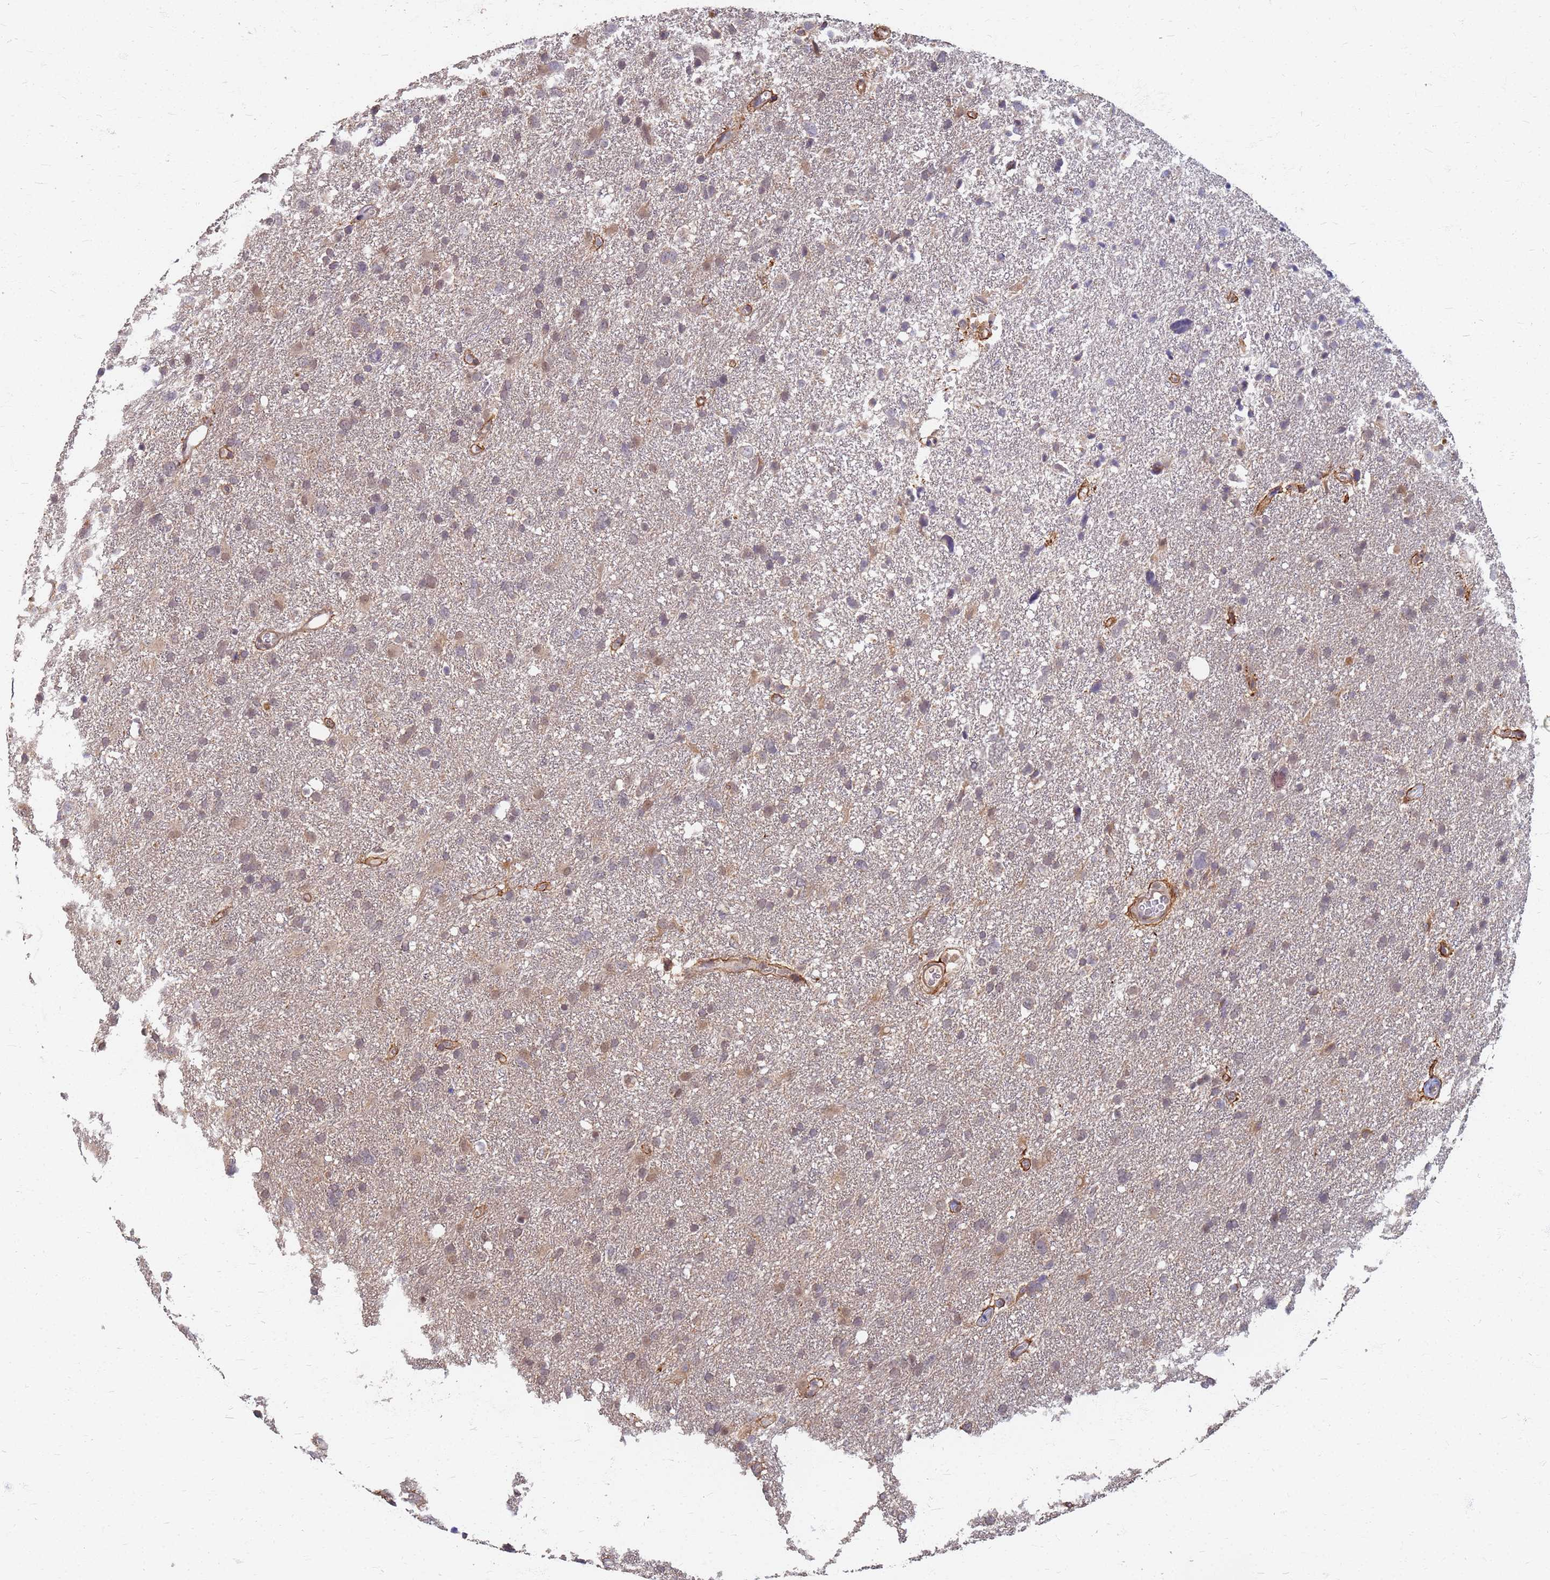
{"staining": {"intensity": "weak", "quantity": "25%-75%", "location": "cytoplasmic/membranous"}, "tissue": "glioma", "cell_type": "Tumor cells", "image_type": "cancer", "snomed": [{"axis": "morphology", "description": "Glioma, malignant, High grade"}, {"axis": "topography", "description": "Brain"}], "caption": "Glioma stained with a brown dye displays weak cytoplasmic/membranous positive staining in approximately 25%-75% of tumor cells.", "gene": "ITGB4", "patient": {"sex": "male", "age": 61}}